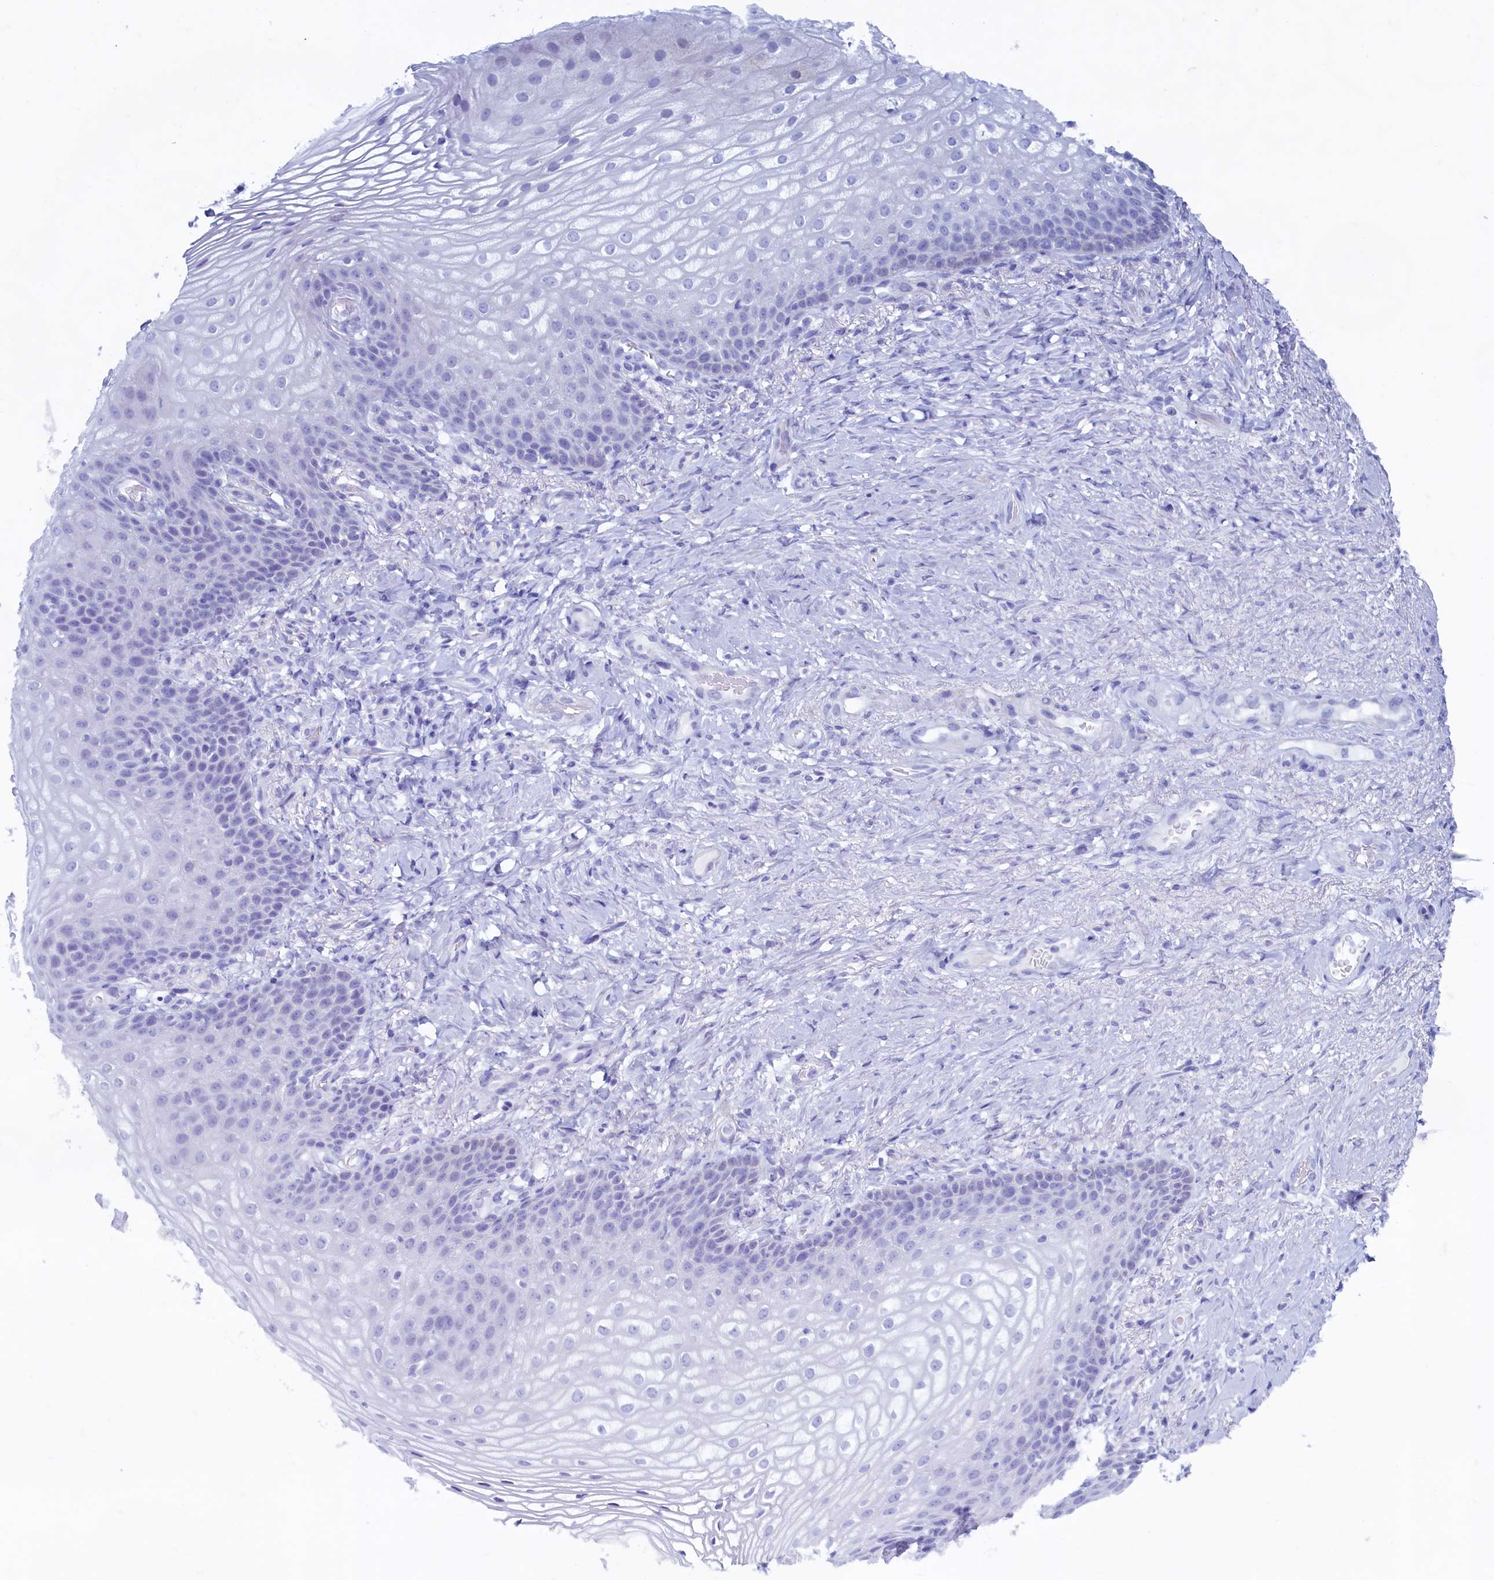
{"staining": {"intensity": "negative", "quantity": "none", "location": "none"}, "tissue": "vagina", "cell_type": "Squamous epithelial cells", "image_type": "normal", "snomed": [{"axis": "morphology", "description": "Normal tissue, NOS"}, {"axis": "topography", "description": "Vagina"}], "caption": "The IHC histopathology image has no significant expression in squamous epithelial cells of vagina.", "gene": "MAP1LC3A", "patient": {"sex": "female", "age": 60}}